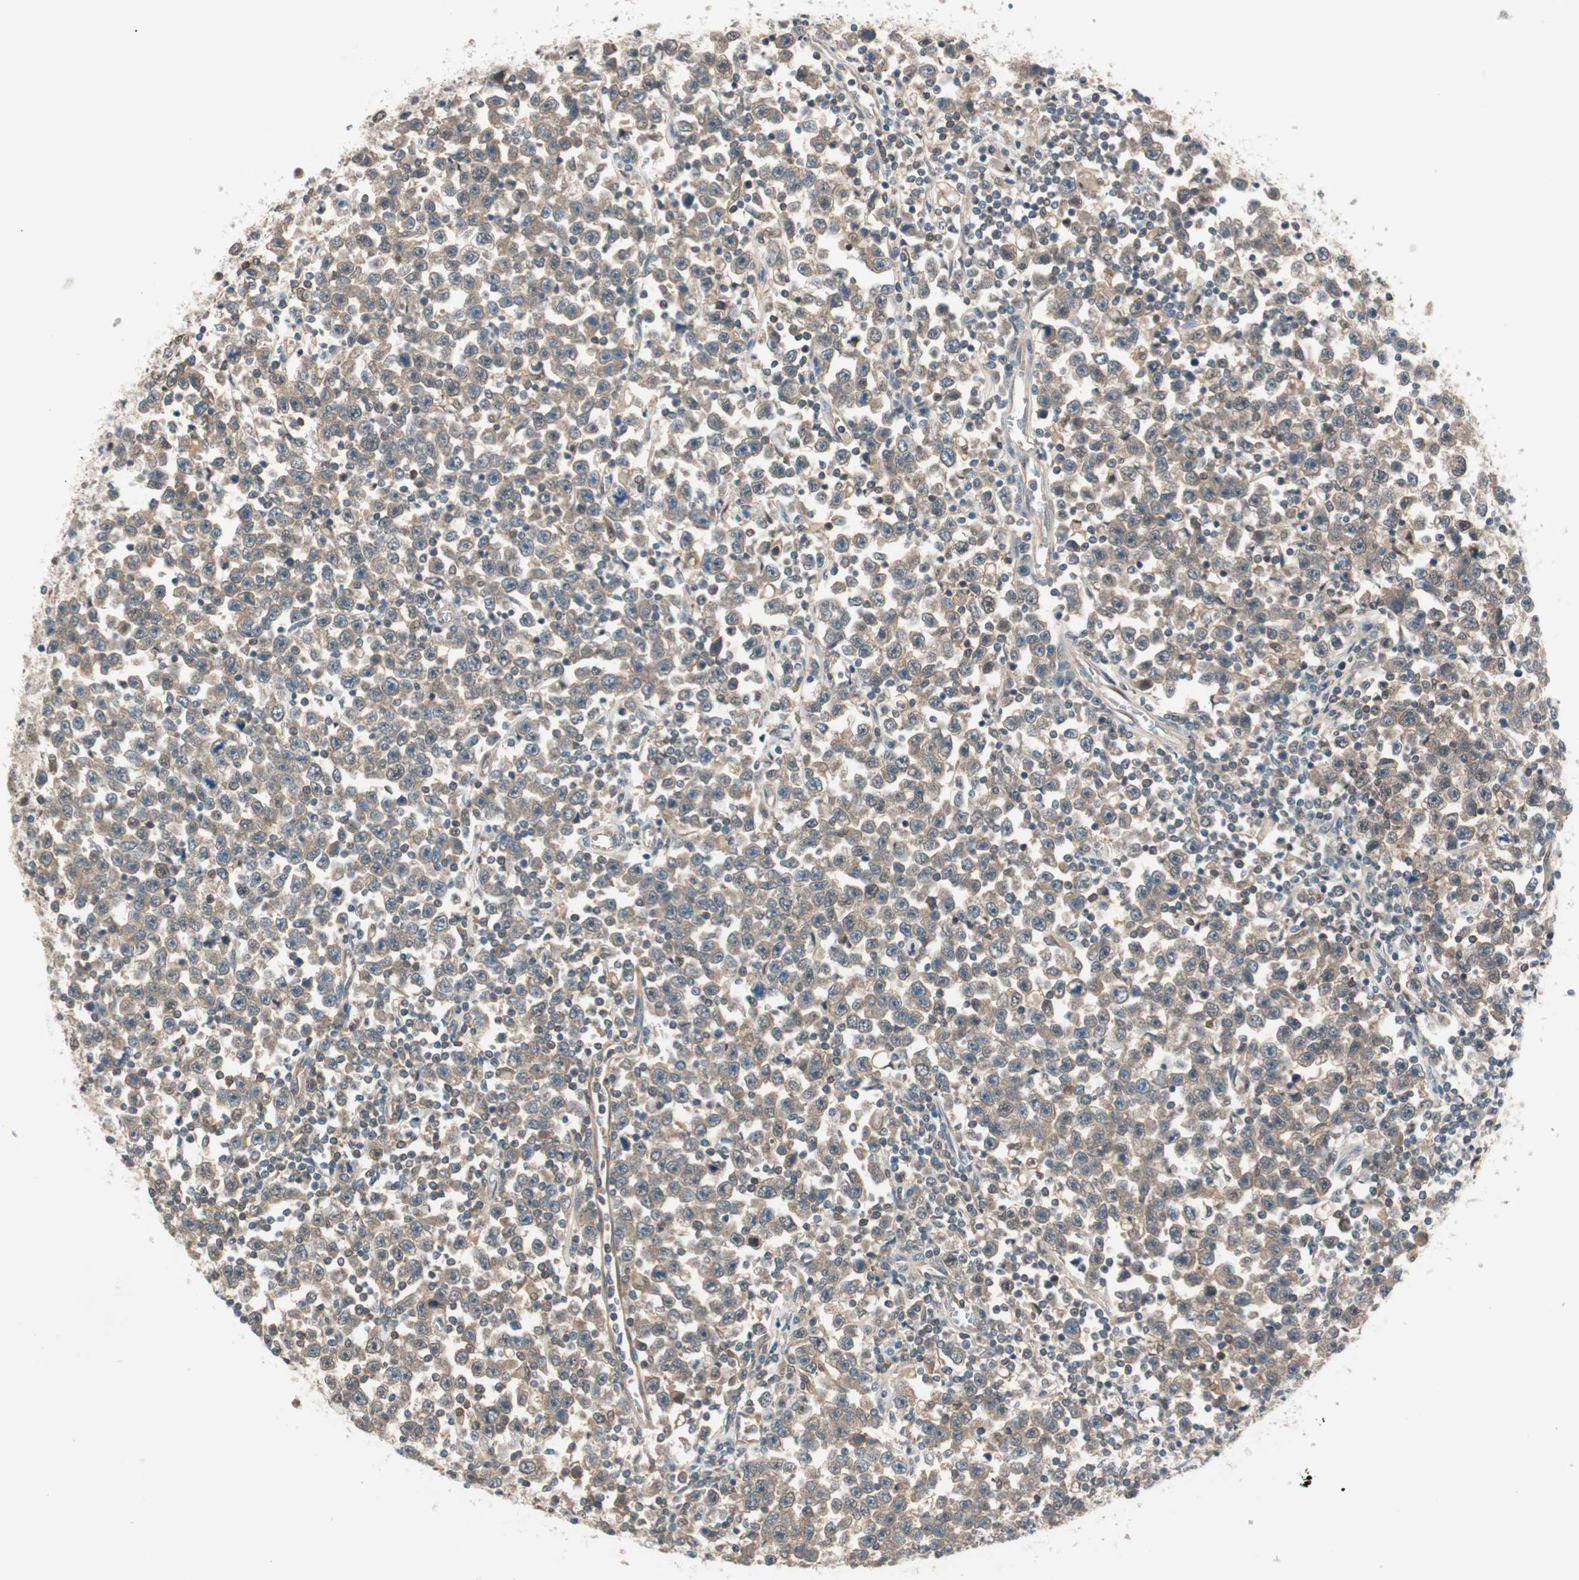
{"staining": {"intensity": "weak", "quantity": ">75%", "location": "cytoplasmic/membranous,nuclear"}, "tissue": "testis cancer", "cell_type": "Tumor cells", "image_type": "cancer", "snomed": [{"axis": "morphology", "description": "Seminoma, NOS"}, {"axis": "topography", "description": "Testis"}], "caption": "Testis seminoma was stained to show a protein in brown. There is low levels of weak cytoplasmic/membranous and nuclear expression in about >75% of tumor cells.", "gene": "PSMD8", "patient": {"sex": "male", "age": 43}}